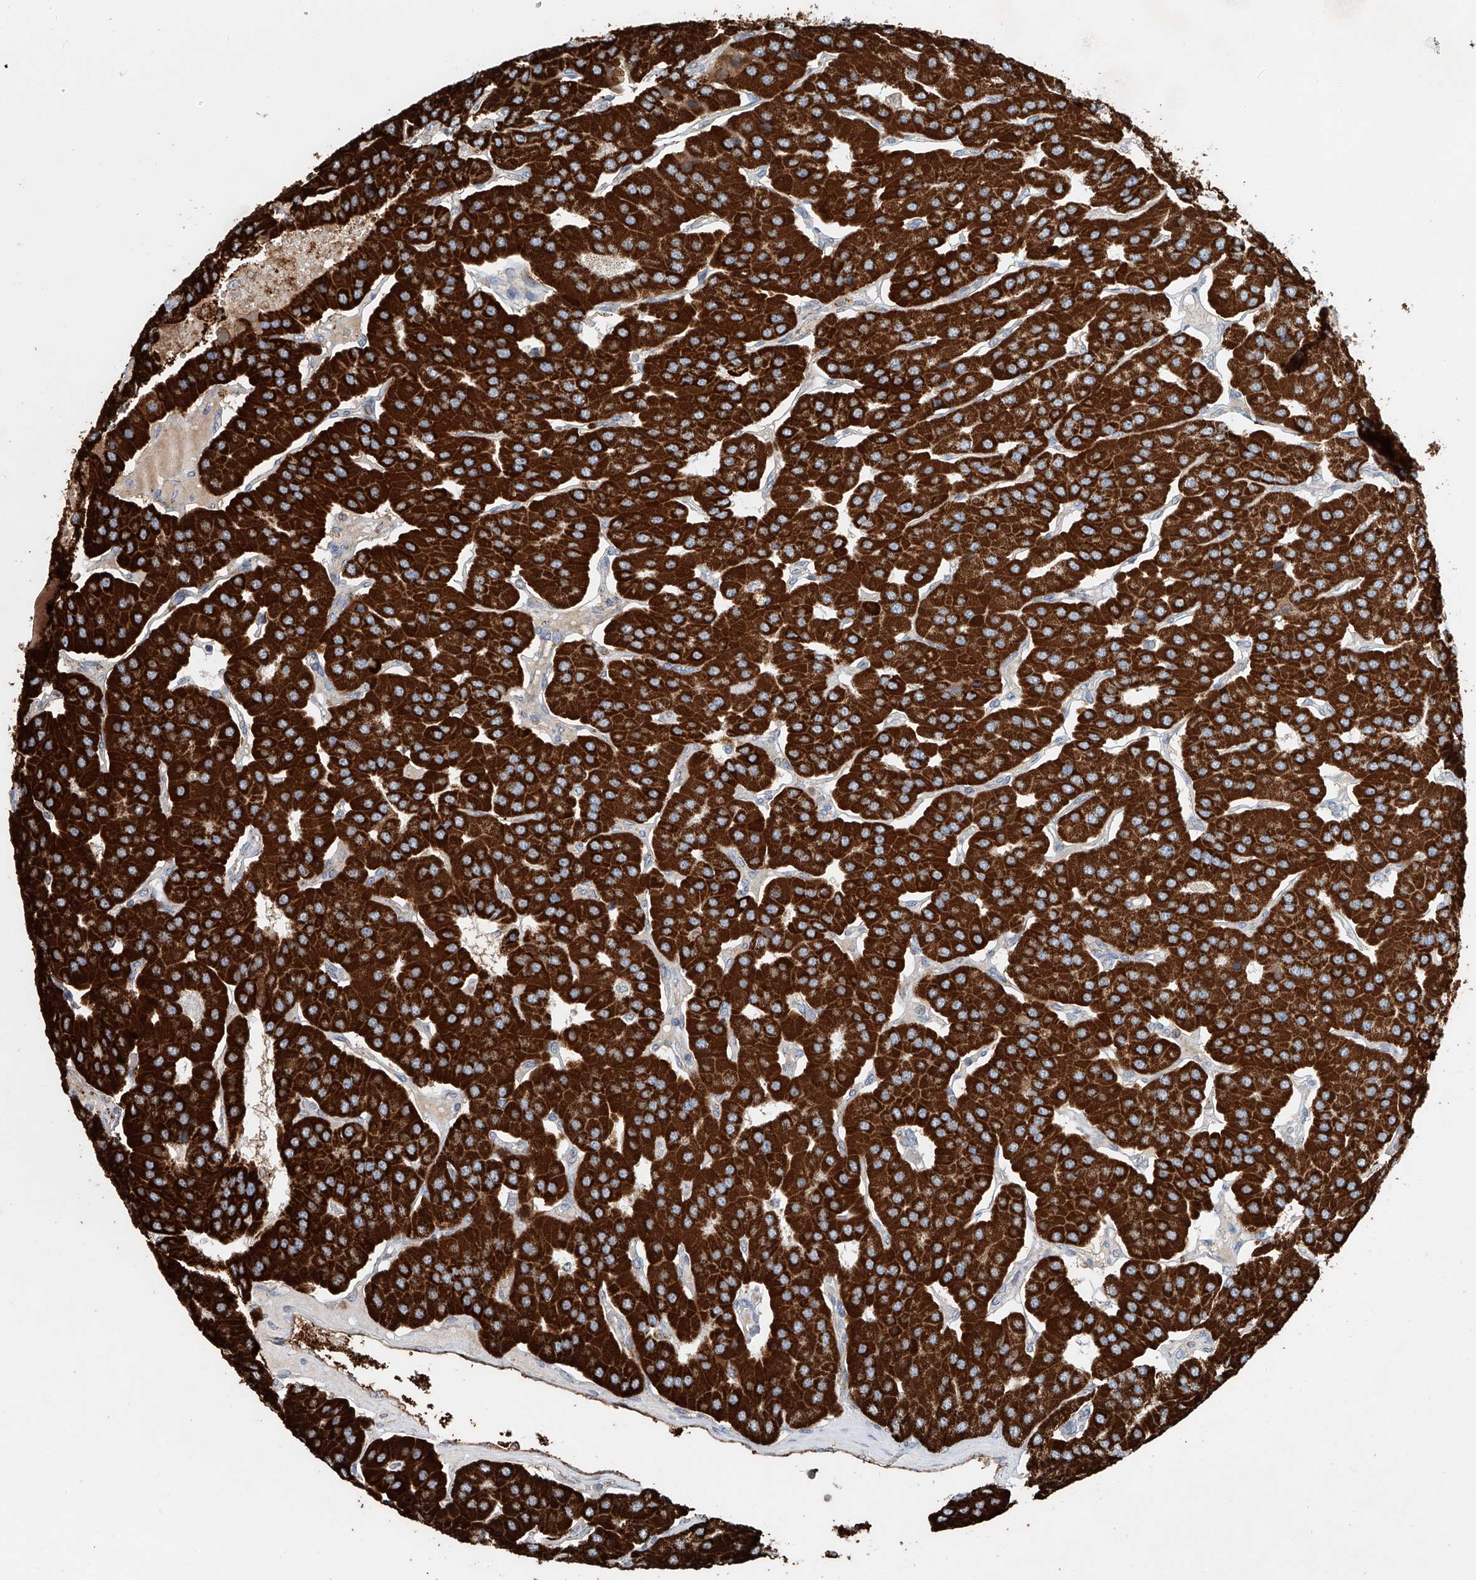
{"staining": {"intensity": "strong", "quantity": ">75%", "location": "cytoplasmic/membranous"}, "tissue": "parathyroid gland", "cell_type": "Glandular cells", "image_type": "normal", "snomed": [{"axis": "morphology", "description": "Normal tissue, NOS"}, {"axis": "morphology", "description": "Adenoma, NOS"}, {"axis": "topography", "description": "Parathyroid gland"}], "caption": "This image shows immunohistochemistry (IHC) staining of unremarkable human parathyroid gland, with high strong cytoplasmic/membranous staining in approximately >75% of glandular cells.", "gene": "CARD10", "patient": {"sex": "female", "age": 86}}